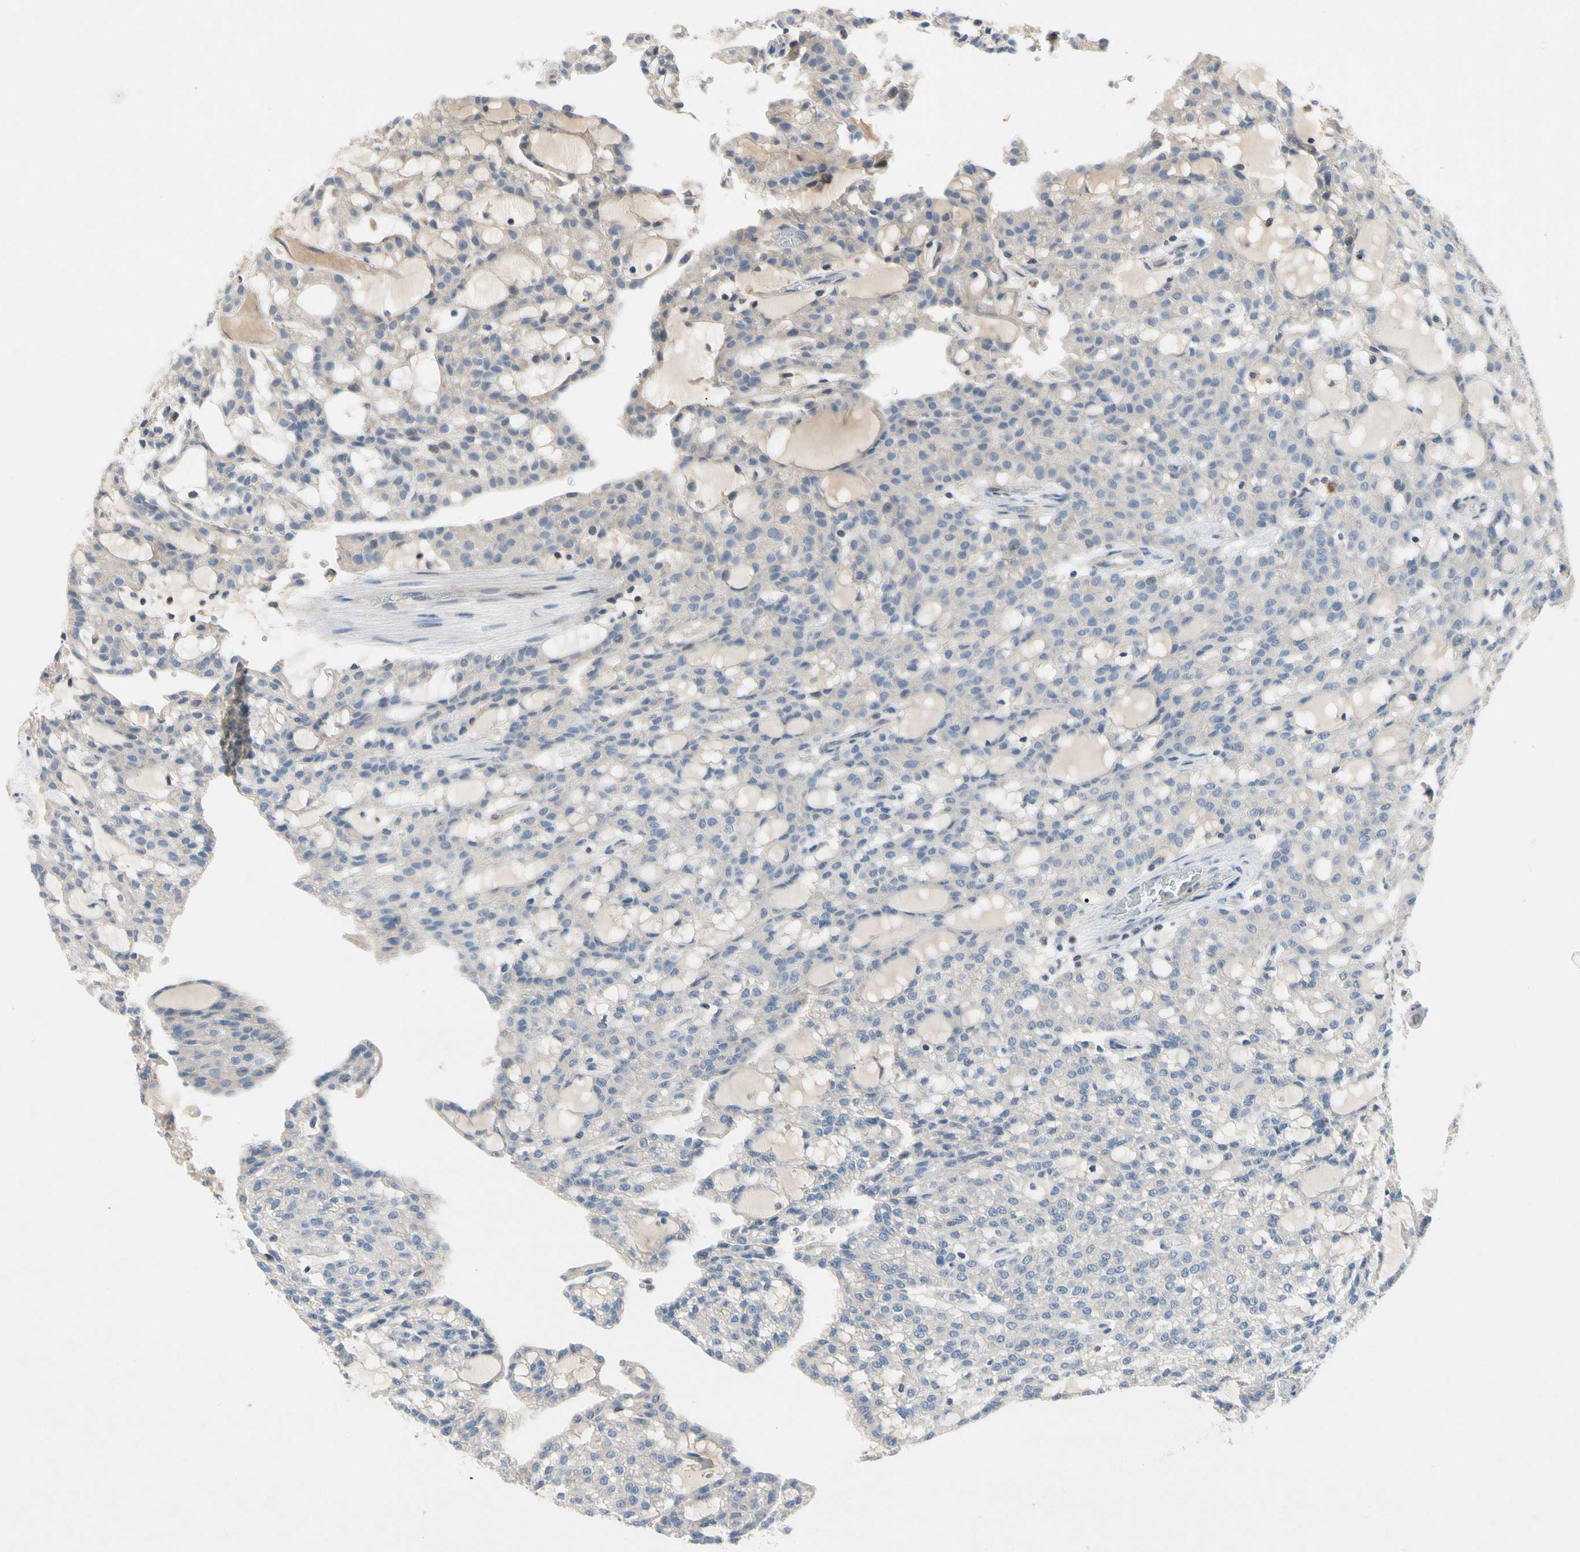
{"staining": {"intensity": "negative", "quantity": "none", "location": "none"}, "tissue": "renal cancer", "cell_type": "Tumor cells", "image_type": "cancer", "snomed": [{"axis": "morphology", "description": "Adenocarcinoma, NOS"}, {"axis": "topography", "description": "Kidney"}], "caption": "Immunohistochemistry (IHC) photomicrograph of neoplastic tissue: renal cancer (adenocarcinoma) stained with DAB demonstrates no significant protein positivity in tumor cells.", "gene": "GAS6", "patient": {"sex": "male", "age": 63}}